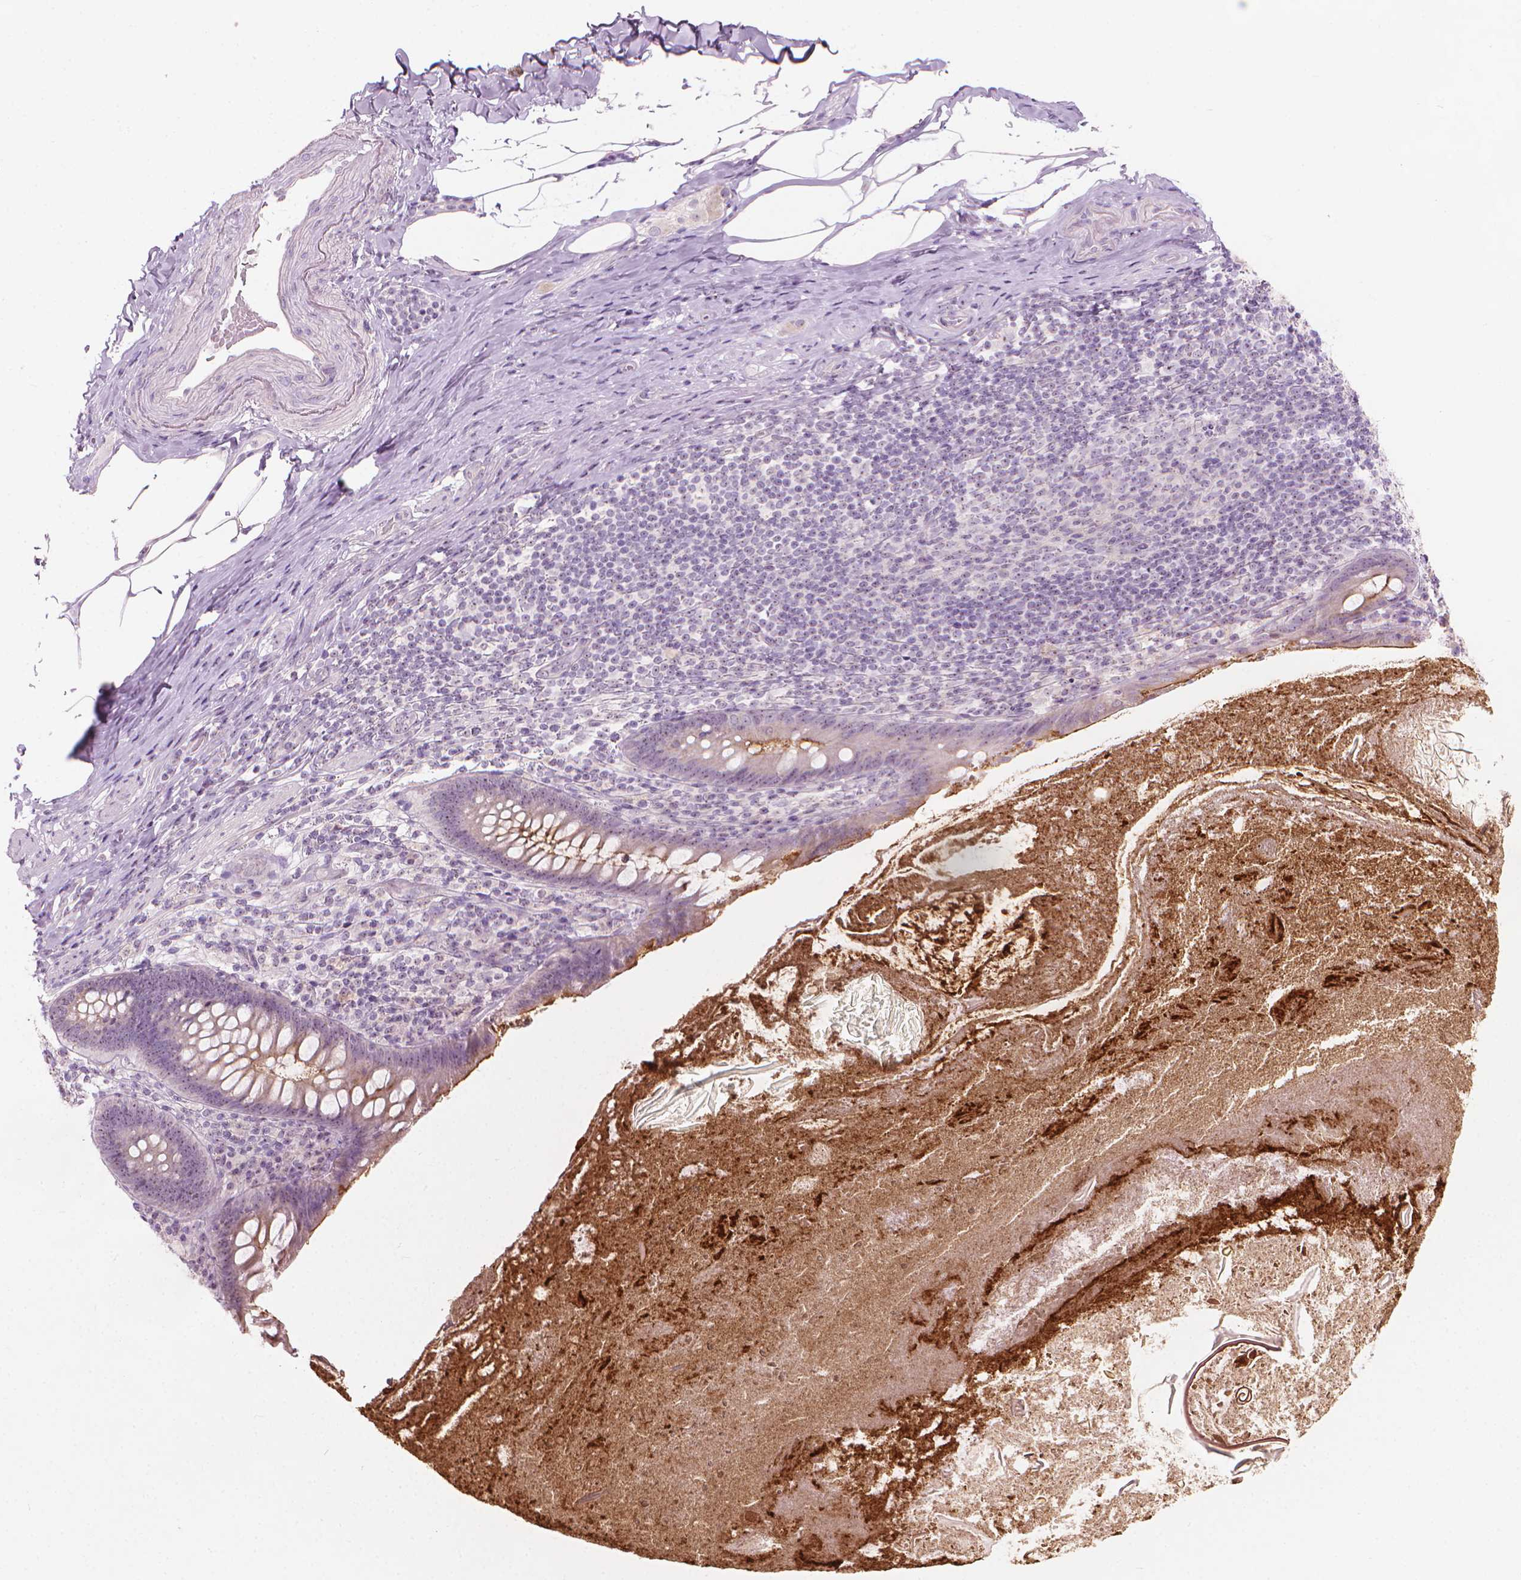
{"staining": {"intensity": "moderate", "quantity": "<25%", "location": "cytoplasmic/membranous"}, "tissue": "appendix", "cell_type": "Glandular cells", "image_type": "normal", "snomed": [{"axis": "morphology", "description": "Normal tissue, NOS"}, {"axis": "topography", "description": "Appendix"}], "caption": "A low amount of moderate cytoplasmic/membranous staining is identified in about <25% of glandular cells in benign appendix. The staining is performed using DAB (3,3'-diaminobenzidine) brown chromogen to label protein expression. The nuclei are counter-stained blue using hematoxylin.", "gene": "GPRC5A", "patient": {"sex": "male", "age": 47}}